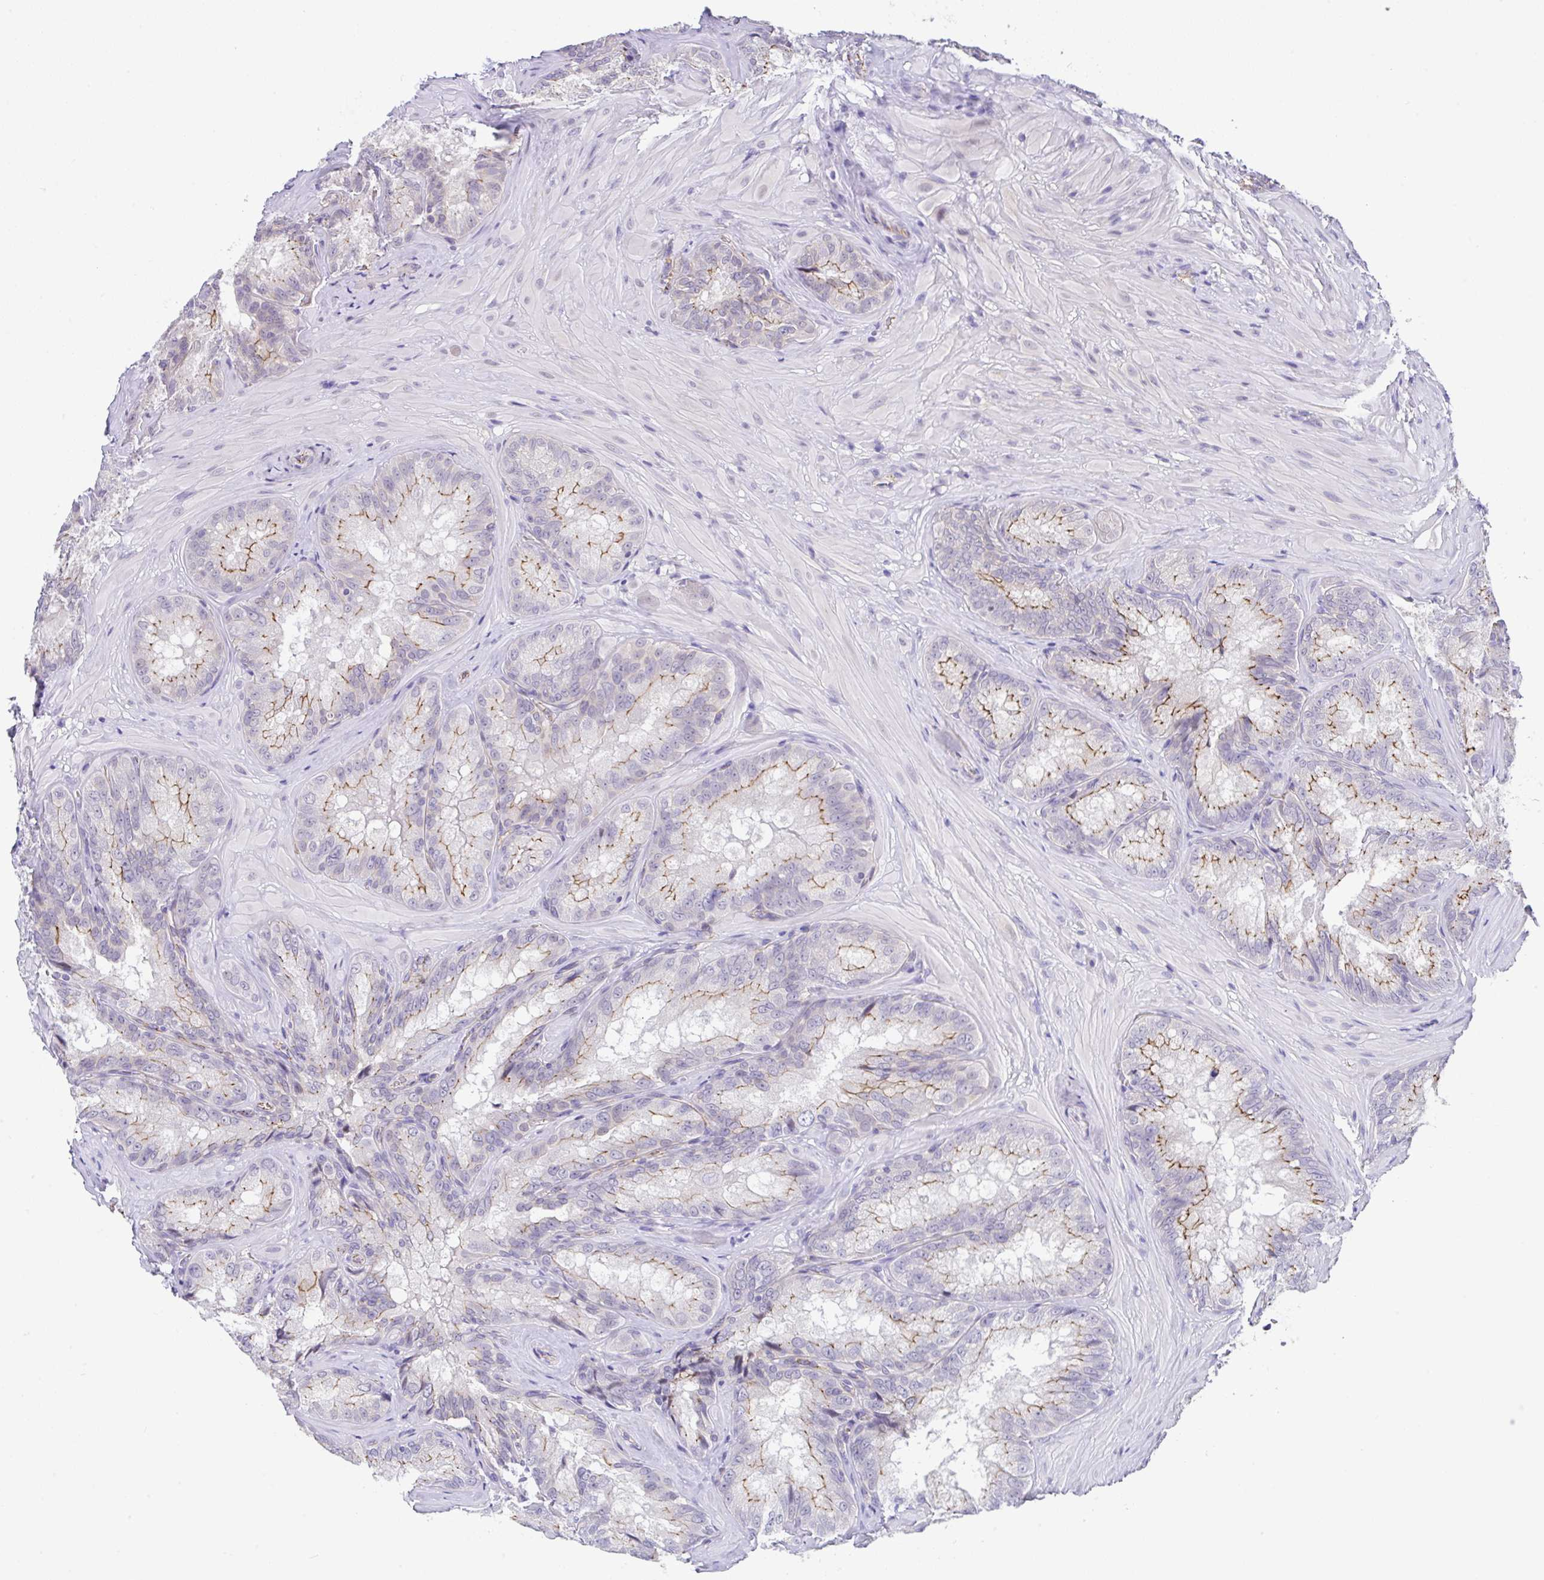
{"staining": {"intensity": "moderate", "quantity": "25%-75%", "location": "cytoplasmic/membranous"}, "tissue": "seminal vesicle", "cell_type": "Glandular cells", "image_type": "normal", "snomed": [{"axis": "morphology", "description": "Normal tissue, NOS"}, {"axis": "topography", "description": "Seminal veicle"}], "caption": "About 25%-75% of glandular cells in benign seminal vesicle show moderate cytoplasmic/membranous protein staining as visualized by brown immunohistochemical staining.", "gene": "CGNL1", "patient": {"sex": "male", "age": 47}}